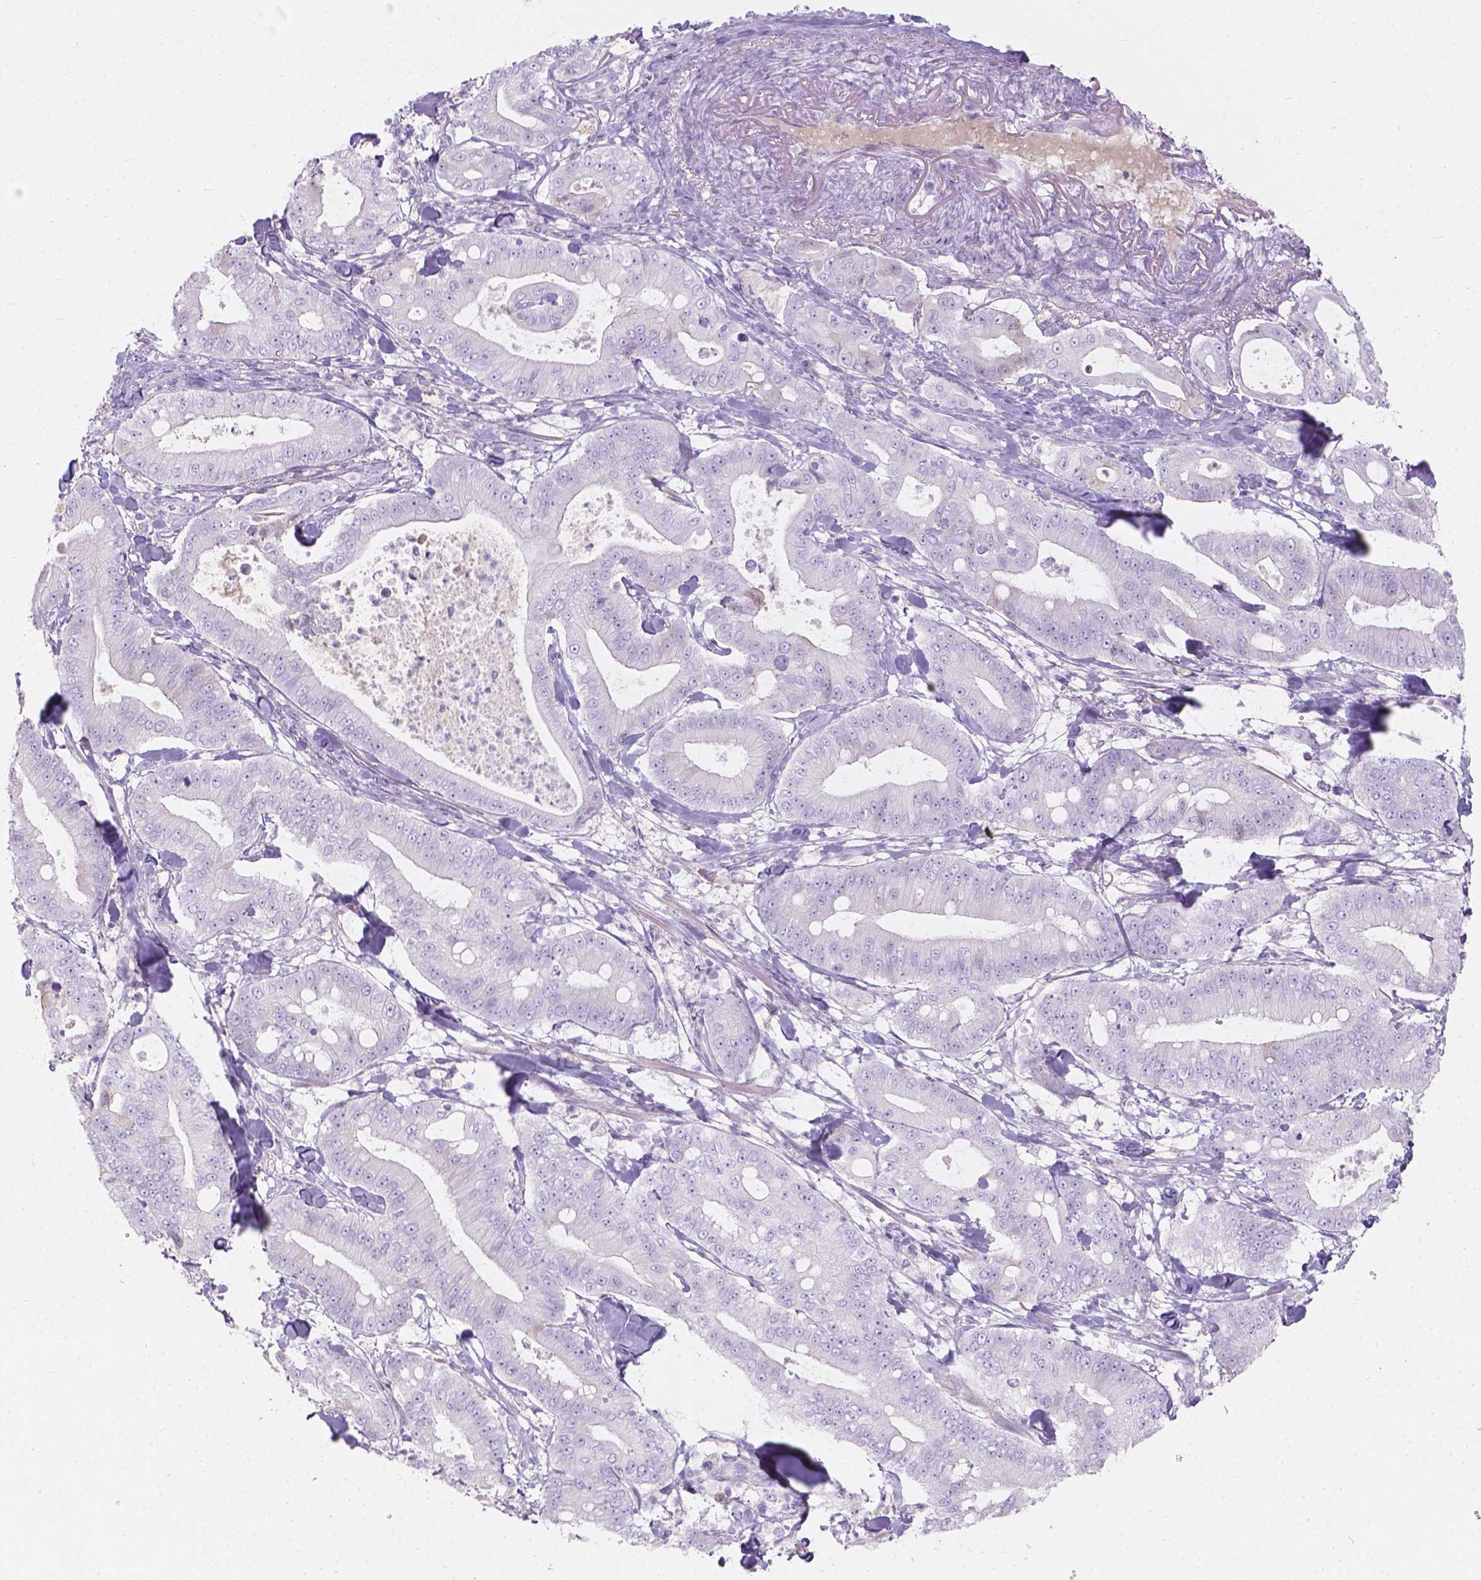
{"staining": {"intensity": "negative", "quantity": "none", "location": "none"}, "tissue": "pancreatic cancer", "cell_type": "Tumor cells", "image_type": "cancer", "snomed": [{"axis": "morphology", "description": "Adenocarcinoma, NOS"}, {"axis": "topography", "description": "Pancreas"}], "caption": "This is an immunohistochemistry (IHC) histopathology image of pancreatic adenocarcinoma. There is no staining in tumor cells.", "gene": "GAL3ST2", "patient": {"sex": "male", "age": 71}}